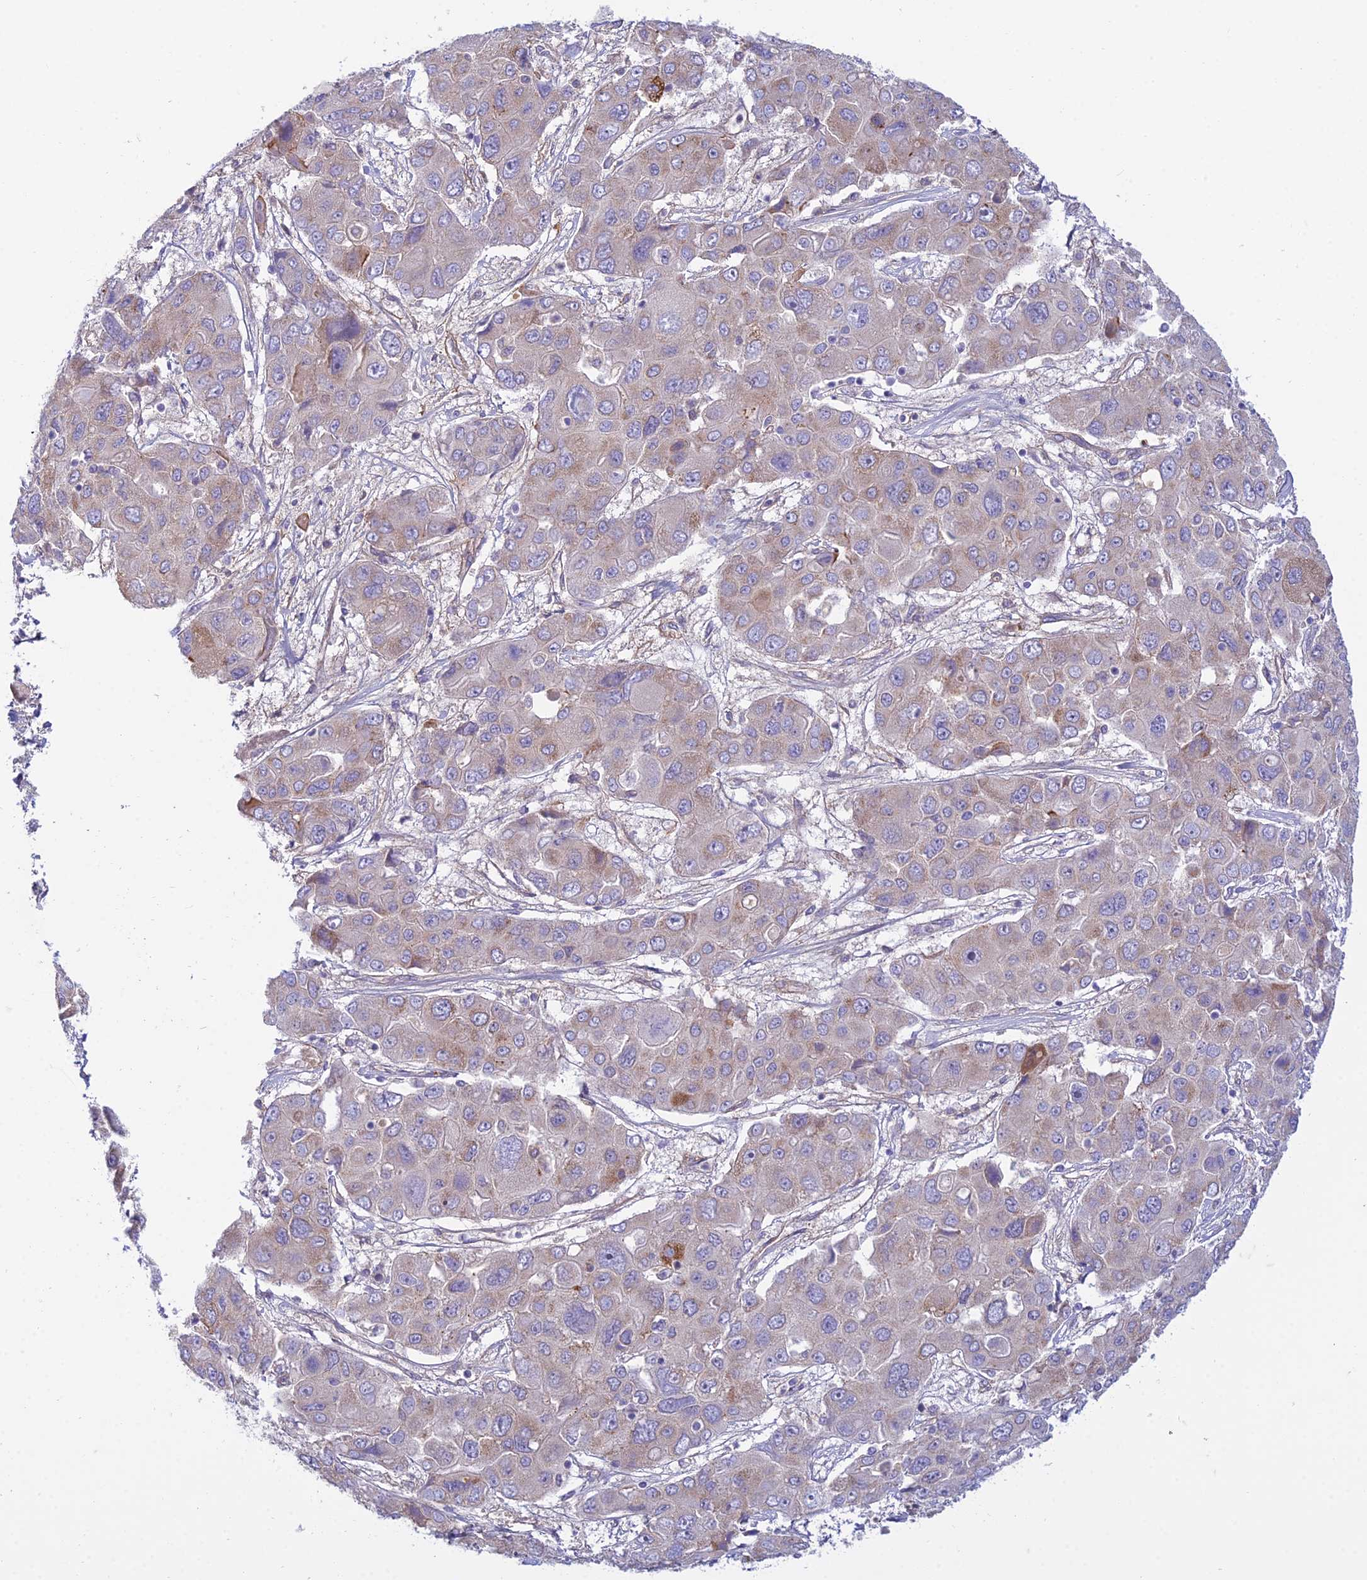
{"staining": {"intensity": "moderate", "quantity": "<25%", "location": "cytoplasmic/membranous"}, "tissue": "liver cancer", "cell_type": "Tumor cells", "image_type": "cancer", "snomed": [{"axis": "morphology", "description": "Cholangiocarcinoma"}, {"axis": "topography", "description": "Liver"}], "caption": "A low amount of moderate cytoplasmic/membranous staining is seen in approximately <25% of tumor cells in cholangiocarcinoma (liver) tissue. Using DAB (brown) and hematoxylin (blue) stains, captured at high magnification using brightfield microscopy.", "gene": "DUS2", "patient": {"sex": "male", "age": 67}}